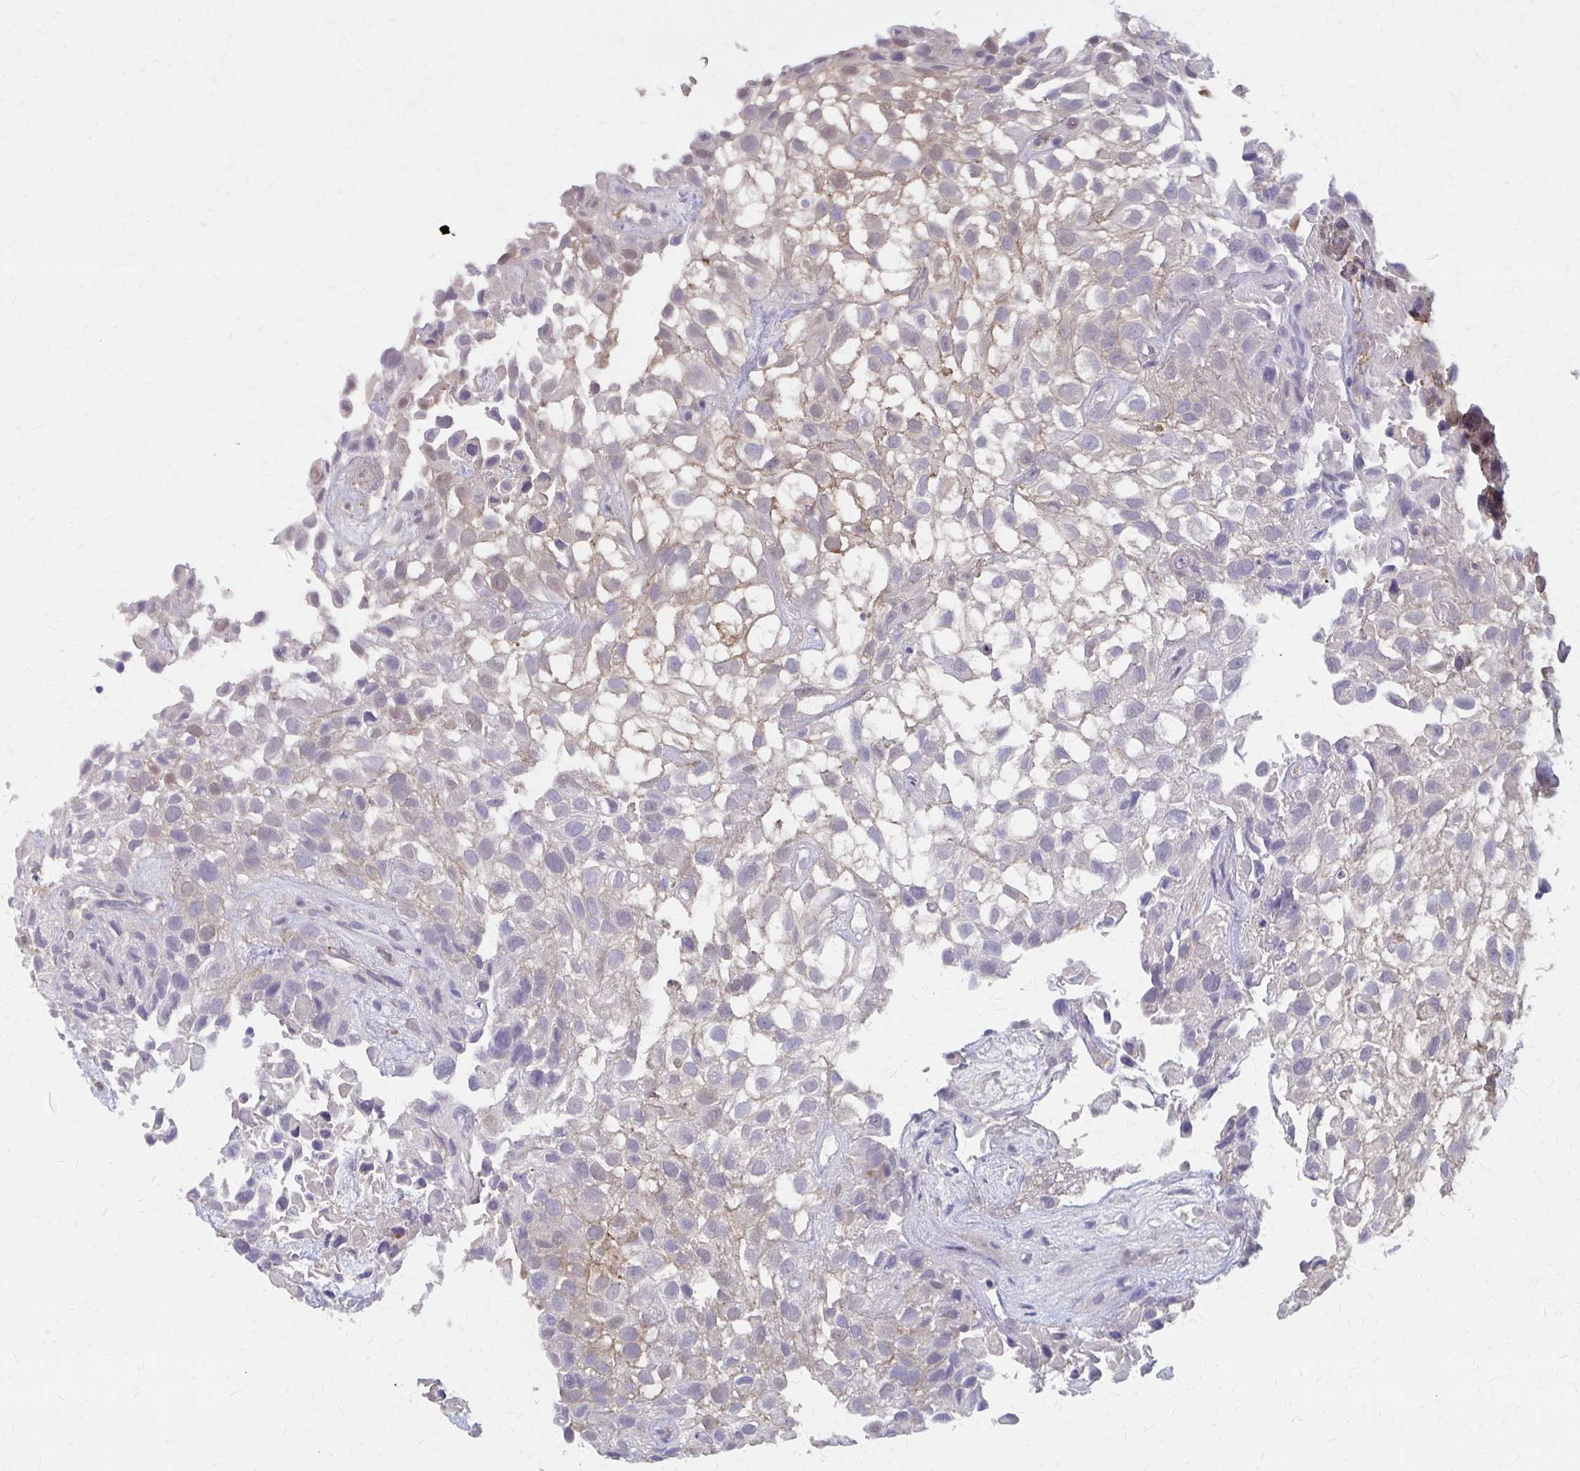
{"staining": {"intensity": "weak", "quantity": "<25%", "location": "cytoplasmic/membranous"}, "tissue": "urothelial cancer", "cell_type": "Tumor cells", "image_type": "cancer", "snomed": [{"axis": "morphology", "description": "Urothelial carcinoma, High grade"}, {"axis": "topography", "description": "Urinary bladder"}], "caption": "Immunohistochemistry (IHC) of human high-grade urothelial carcinoma demonstrates no expression in tumor cells.", "gene": "IFI44L", "patient": {"sex": "male", "age": 56}}